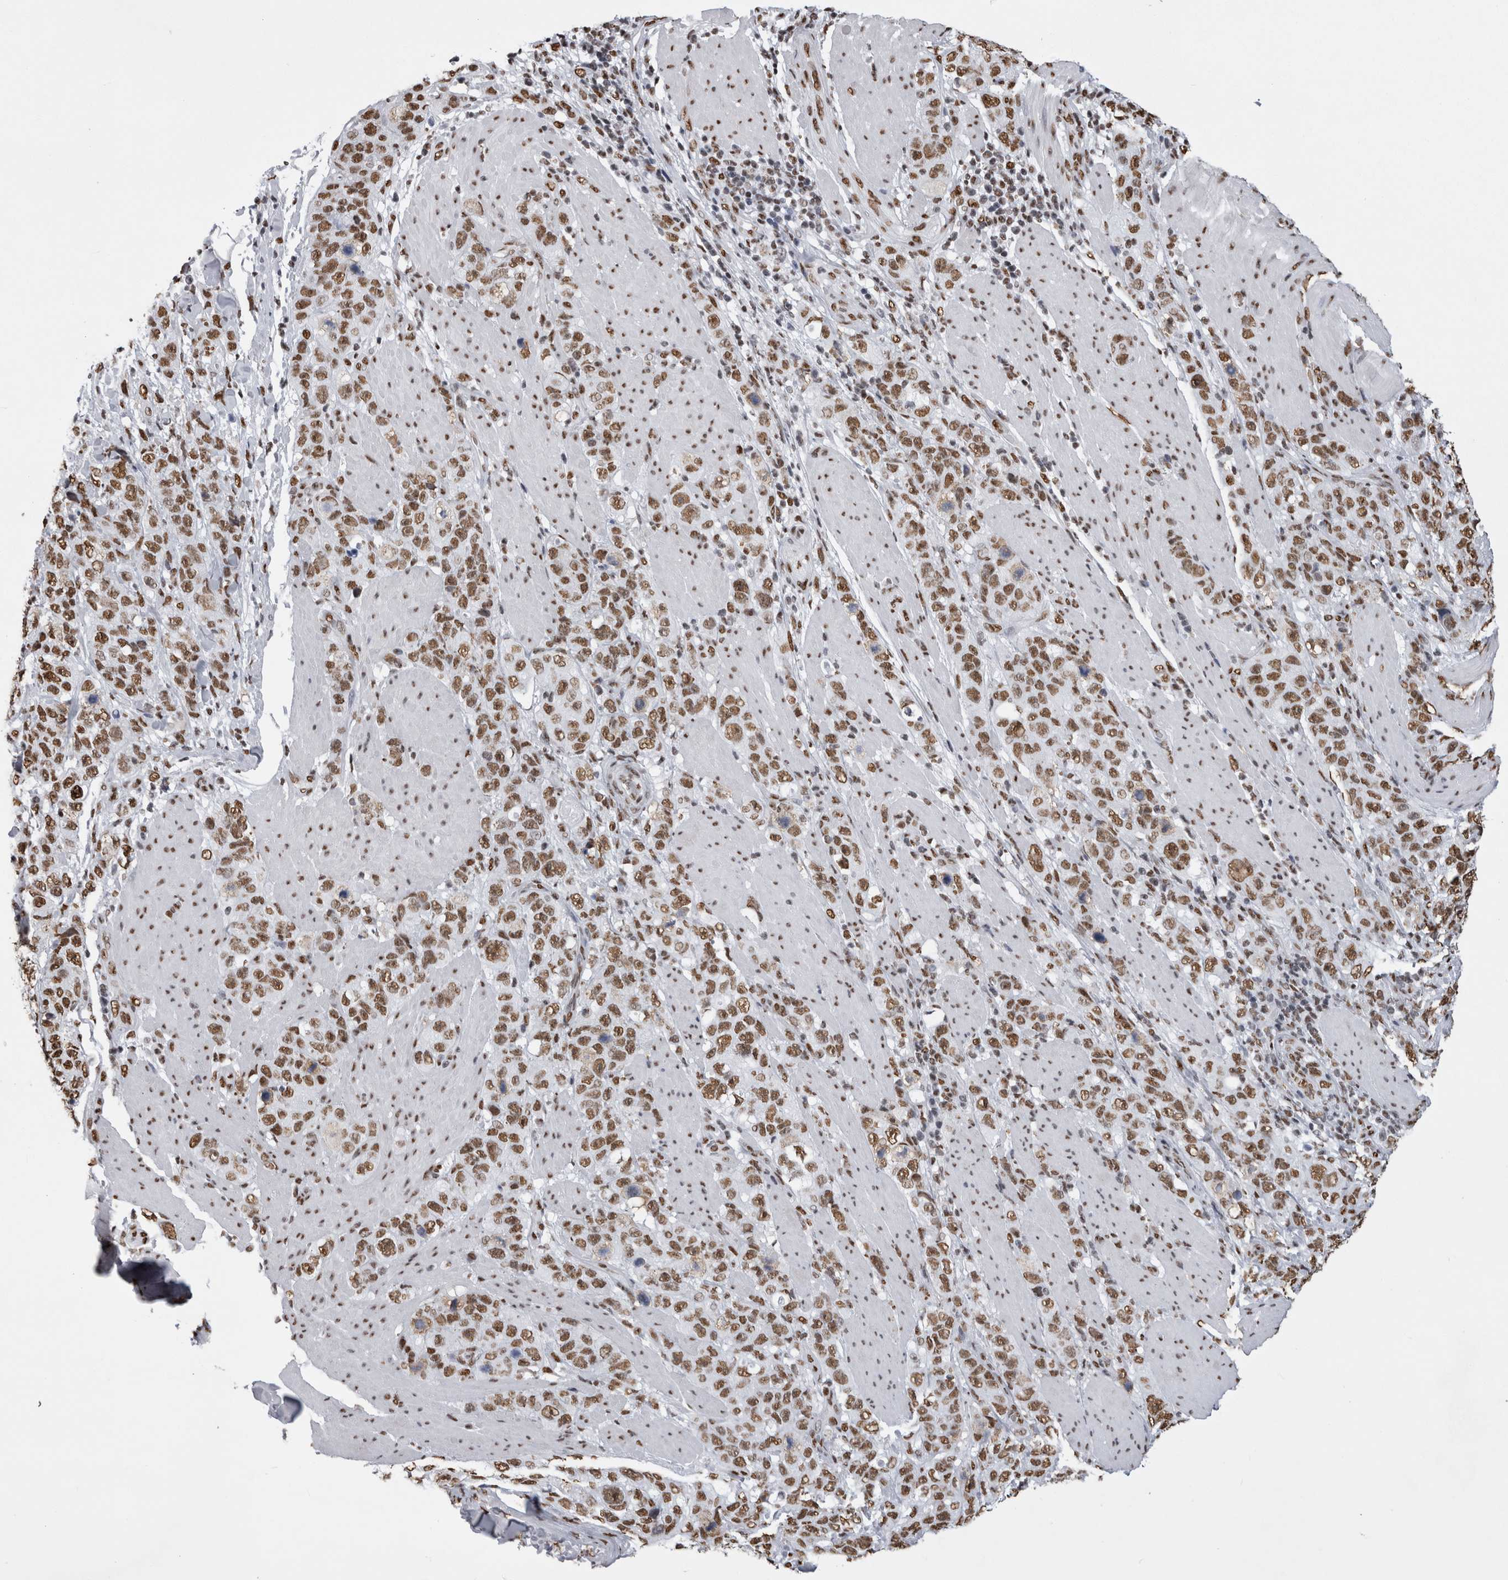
{"staining": {"intensity": "moderate", "quantity": ">75%", "location": "nuclear"}, "tissue": "stomach cancer", "cell_type": "Tumor cells", "image_type": "cancer", "snomed": [{"axis": "morphology", "description": "Adenocarcinoma, NOS"}, {"axis": "topography", "description": "Stomach"}], "caption": "DAB (3,3'-diaminobenzidine) immunohistochemical staining of human stomach adenocarcinoma demonstrates moderate nuclear protein staining in approximately >75% of tumor cells. (Stains: DAB (3,3'-diaminobenzidine) in brown, nuclei in blue, Microscopy: brightfield microscopy at high magnification).", "gene": "ALPK3", "patient": {"sex": "male", "age": 48}}